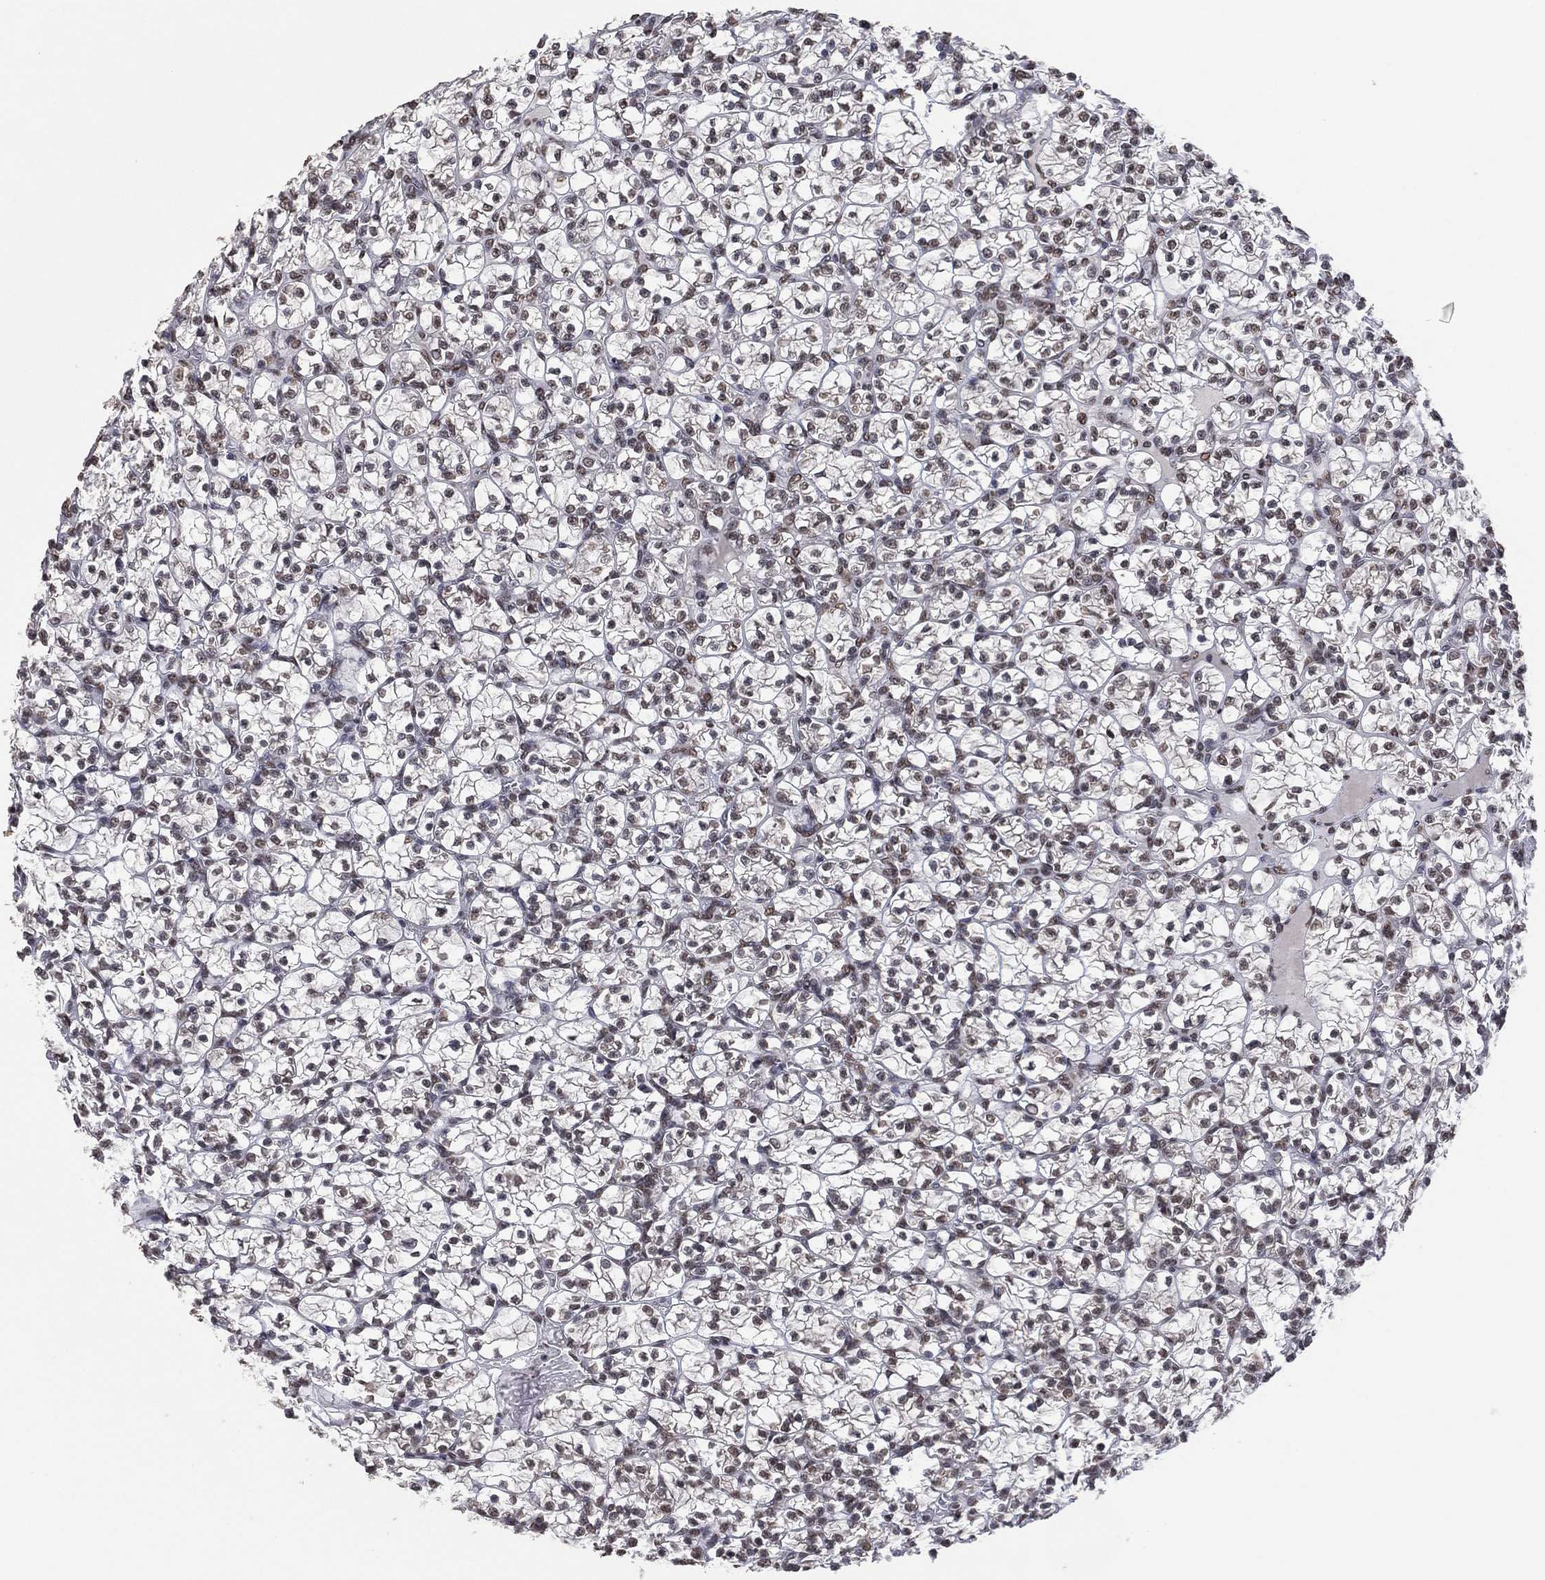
{"staining": {"intensity": "weak", "quantity": "25%-75%", "location": "nuclear"}, "tissue": "renal cancer", "cell_type": "Tumor cells", "image_type": "cancer", "snomed": [{"axis": "morphology", "description": "Adenocarcinoma, NOS"}, {"axis": "topography", "description": "Kidney"}], "caption": "Immunohistochemical staining of renal cancer (adenocarcinoma) exhibits weak nuclear protein staining in about 25%-75% of tumor cells.", "gene": "EHMT1", "patient": {"sex": "female", "age": 89}}